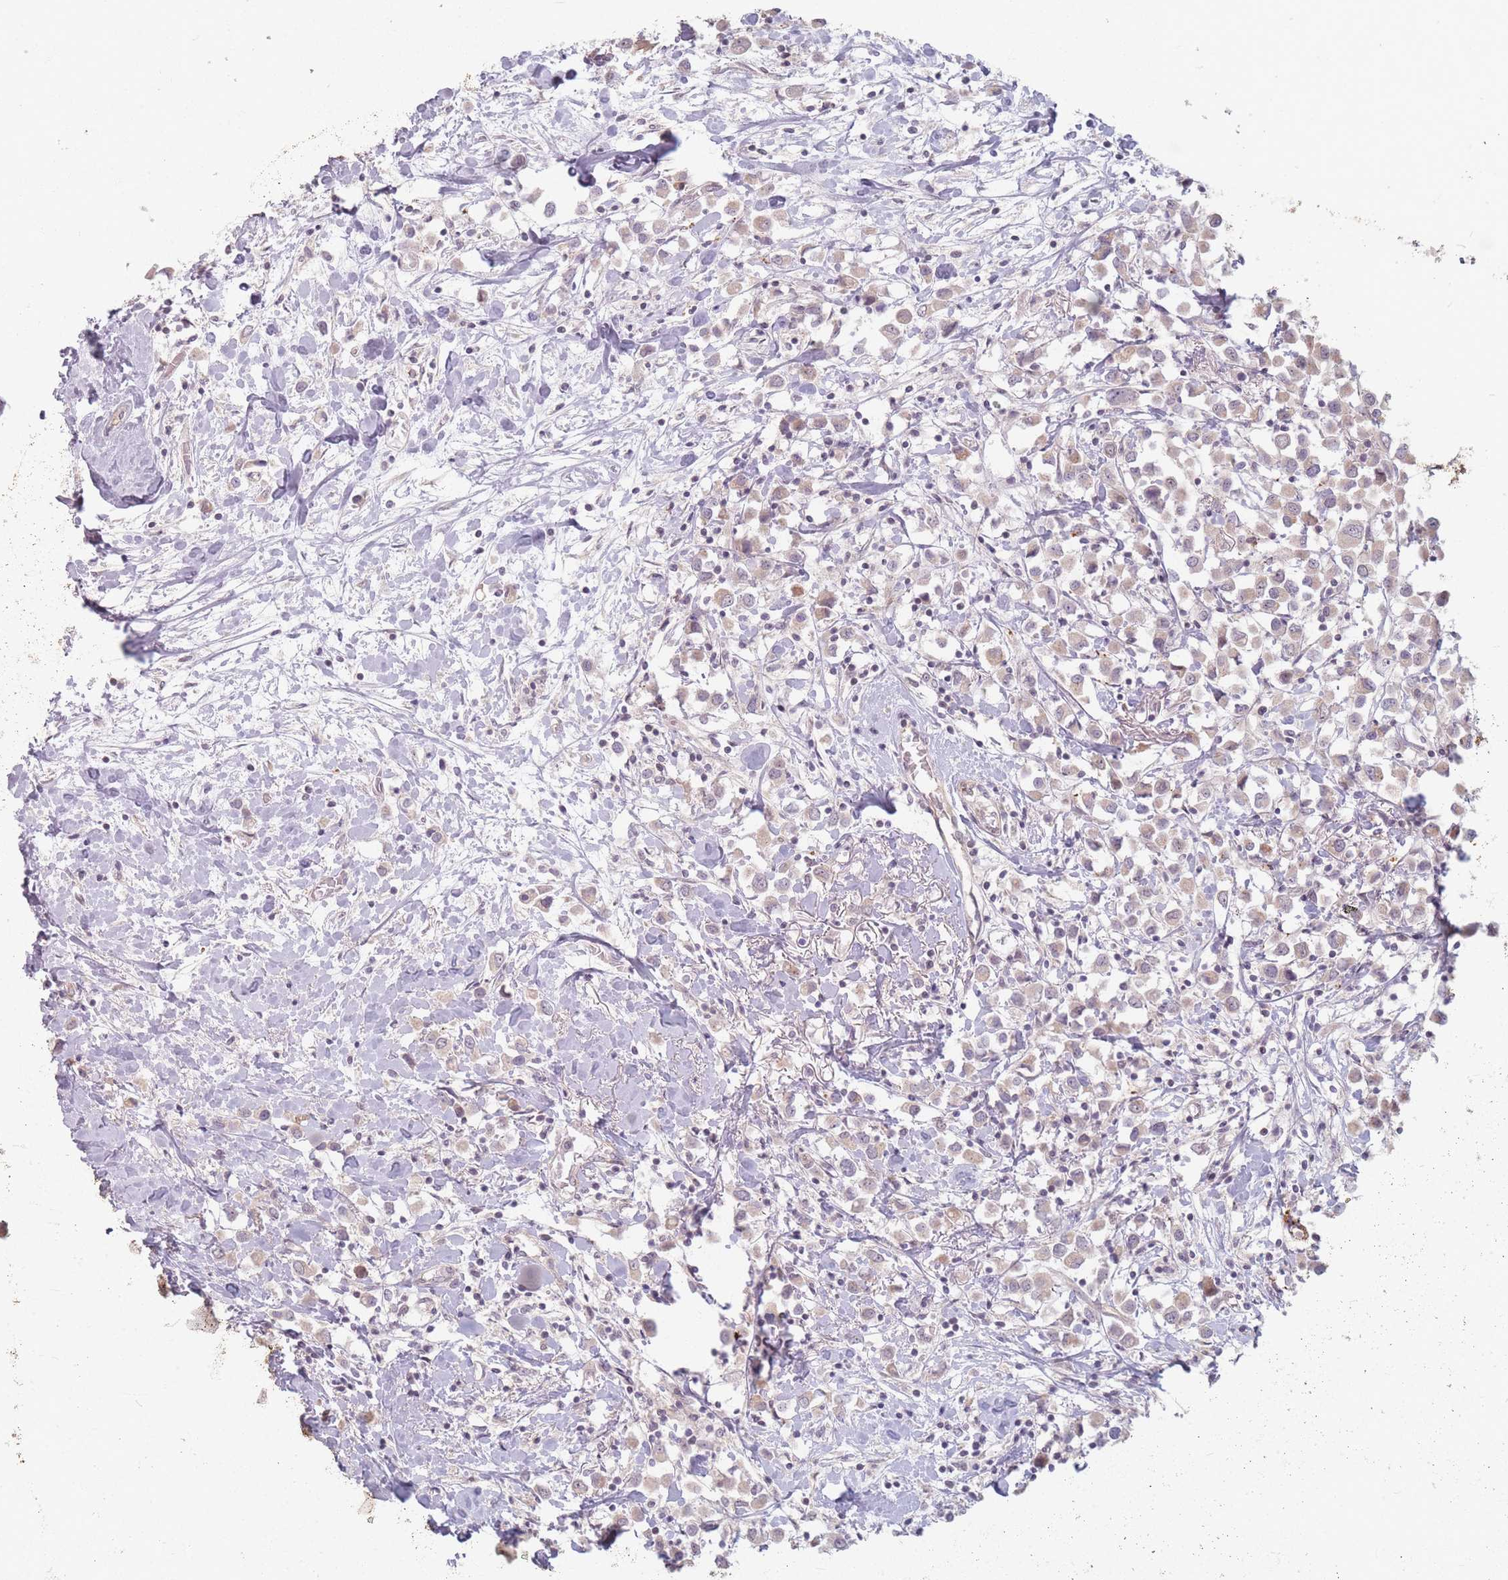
{"staining": {"intensity": "moderate", "quantity": ">75%", "location": "cytoplasmic/membranous,nuclear"}, "tissue": "breast cancer", "cell_type": "Tumor cells", "image_type": "cancer", "snomed": [{"axis": "morphology", "description": "Duct carcinoma"}, {"axis": "topography", "description": "Breast"}], "caption": "Human breast cancer (intraductal carcinoma) stained with a brown dye displays moderate cytoplasmic/membranous and nuclear positive positivity in about >75% of tumor cells.", "gene": "GABRA6", "patient": {"sex": "female", "age": 61}}